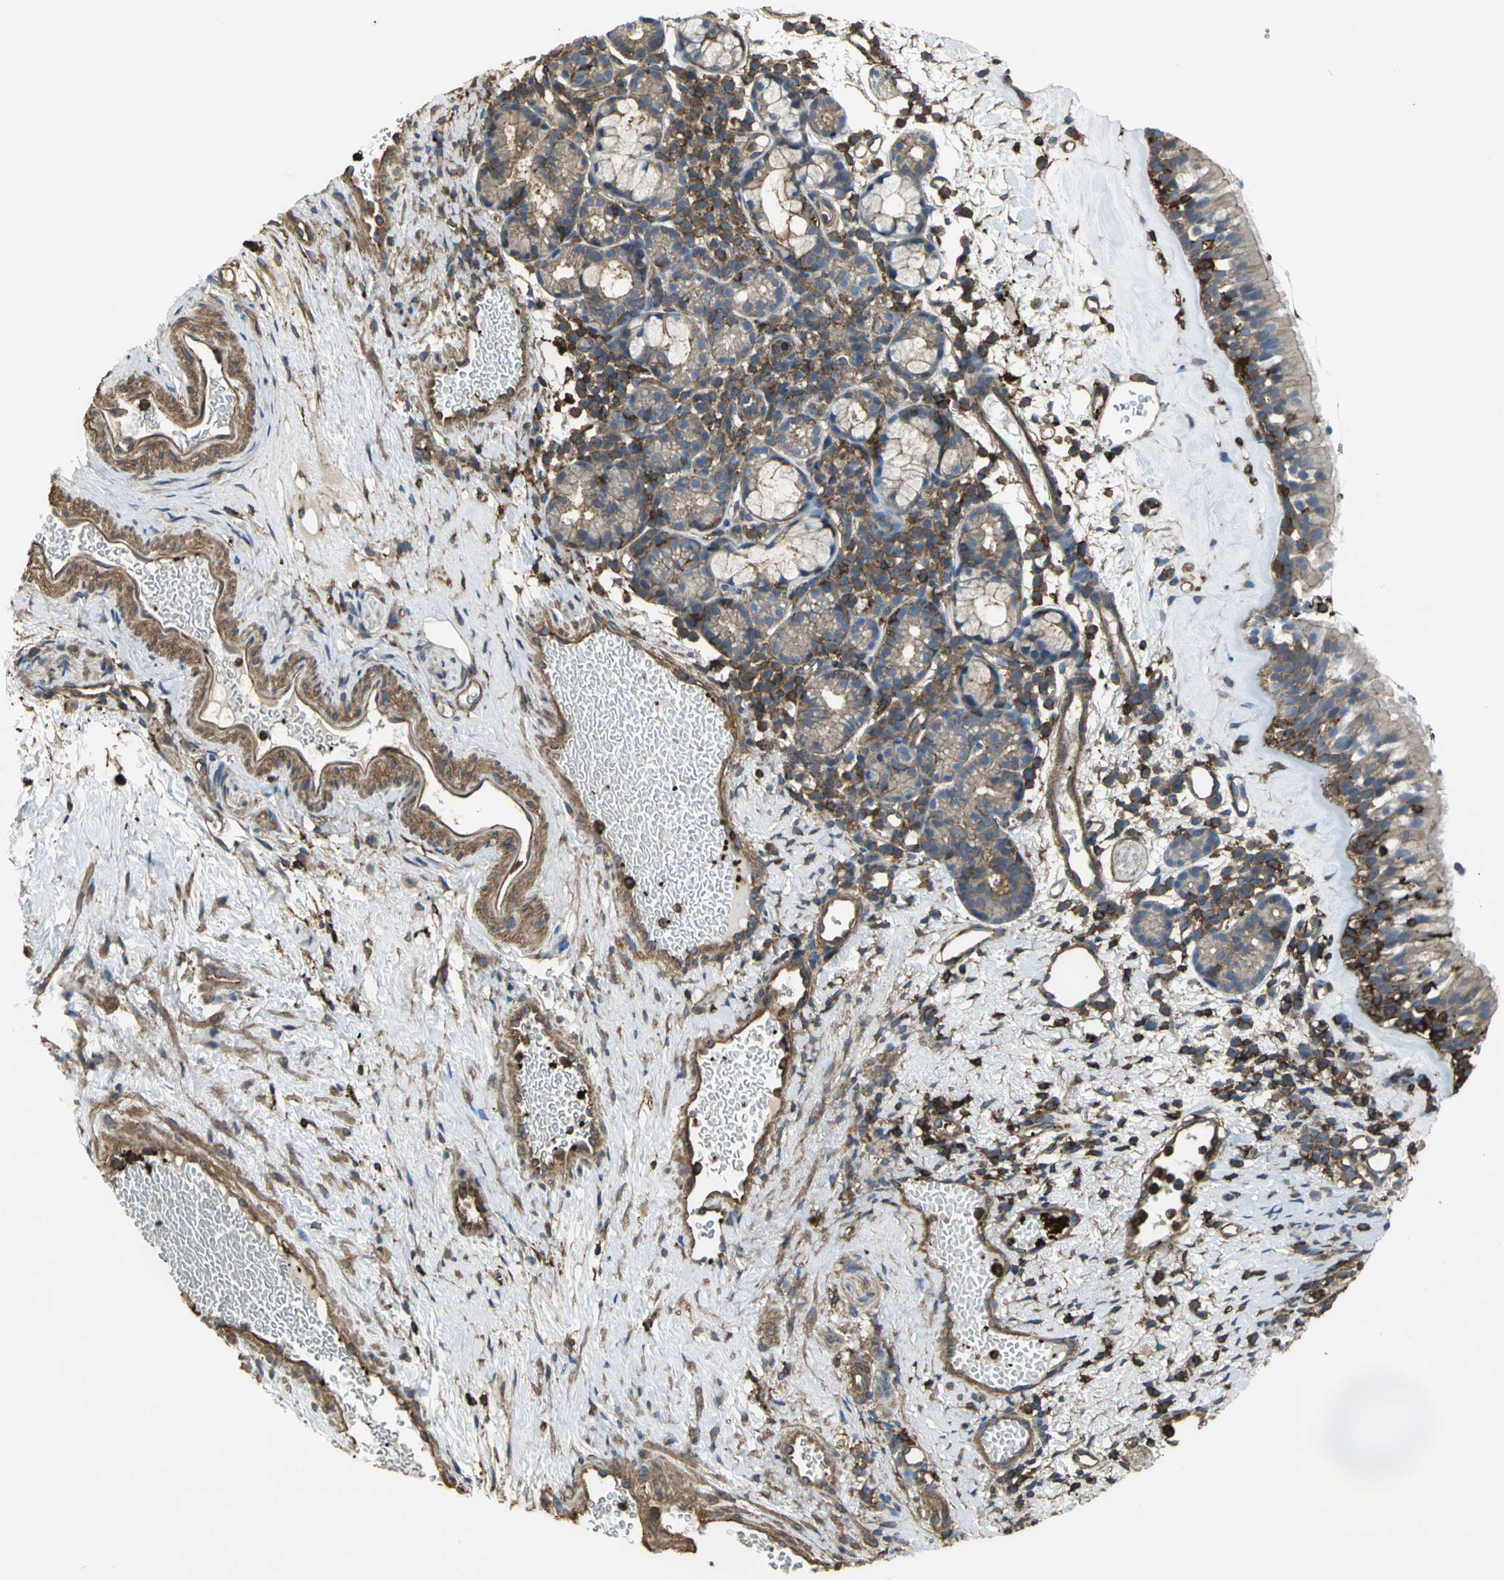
{"staining": {"intensity": "strong", "quantity": "25%-75%", "location": "cytoplasmic/membranous"}, "tissue": "nasopharynx", "cell_type": "Respiratory epithelial cells", "image_type": "normal", "snomed": [{"axis": "morphology", "description": "Normal tissue, NOS"}, {"axis": "morphology", "description": "Inflammation, NOS"}, {"axis": "topography", "description": "Nasopharynx"}], "caption": "IHC staining of unremarkable nasopharynx, which exhibits high levels of strong cytoplasmic/membranous staining in approximately 25%-75% of respiratory epithelial cells indicating strong cytoplasmic/membranous protein positivity. The staining was performed using DAB (3,3'-diaminobenzidine) (brown) for protein detection and nuclei were counterstained in hematoxylin (blue).", "gene": "TLN1", "patient": {"sex": "female", "age": 55}}